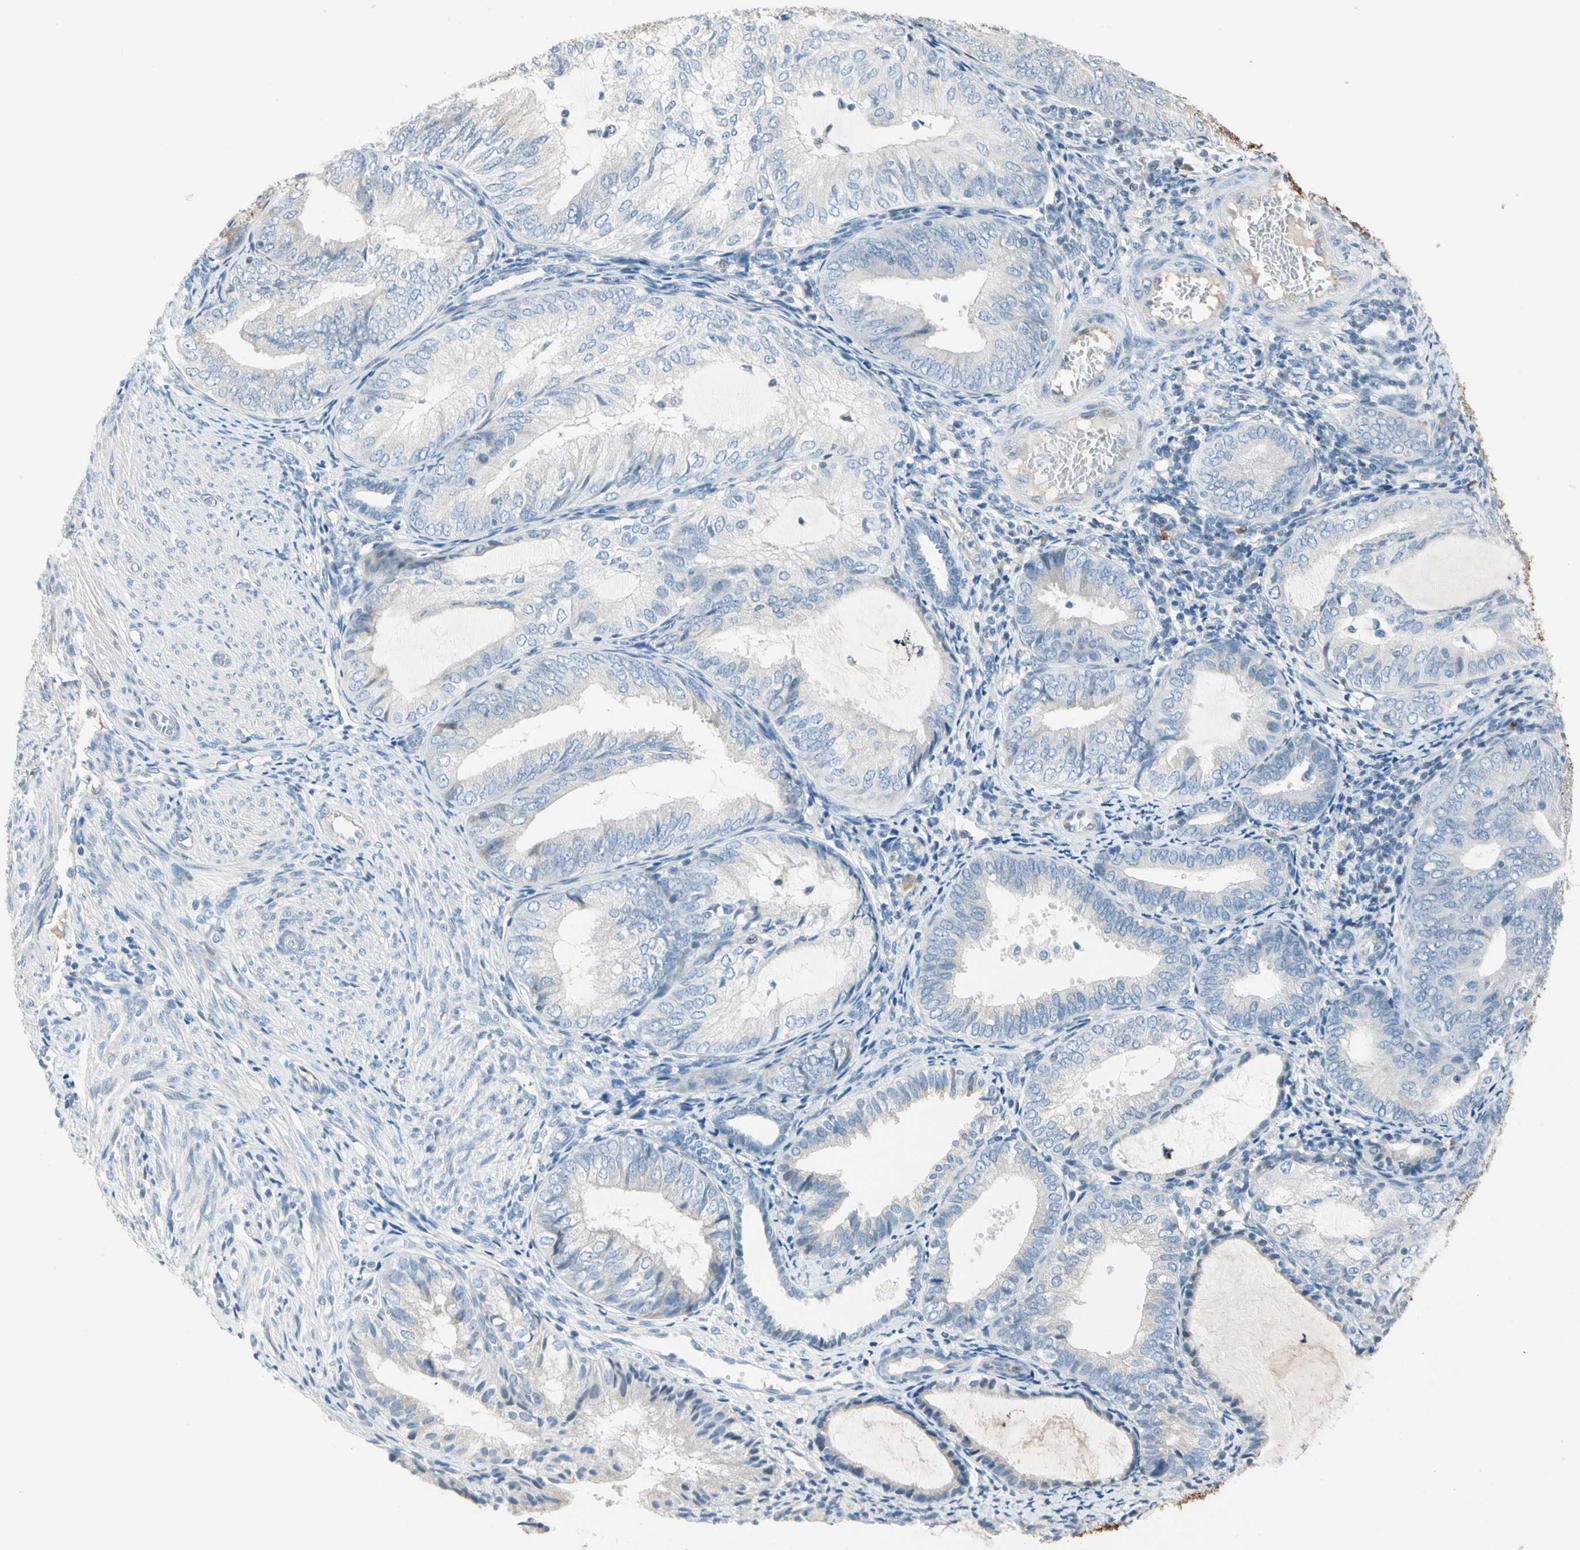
{"staining": {"intensity": "negative", "quantity": "none", "location": "none"}, "tissue": "endometrial cancer", "cell_type": "Tumor cells", "image_type": "cancer", "snomed": [{"axis": "morphology", "description": "Adenocarcinoma, NOS"}, {"axis": "topography", "description": "Endometrium"}], "caption": "A photomicrograph of human endometrial cancer is negative for staining in tumor cells. (DAB immunohistochemistry visualized using brightfield microscopy, high magnification).", "gene": "STK40", "patient": {"sex": "female", "age": 81}}